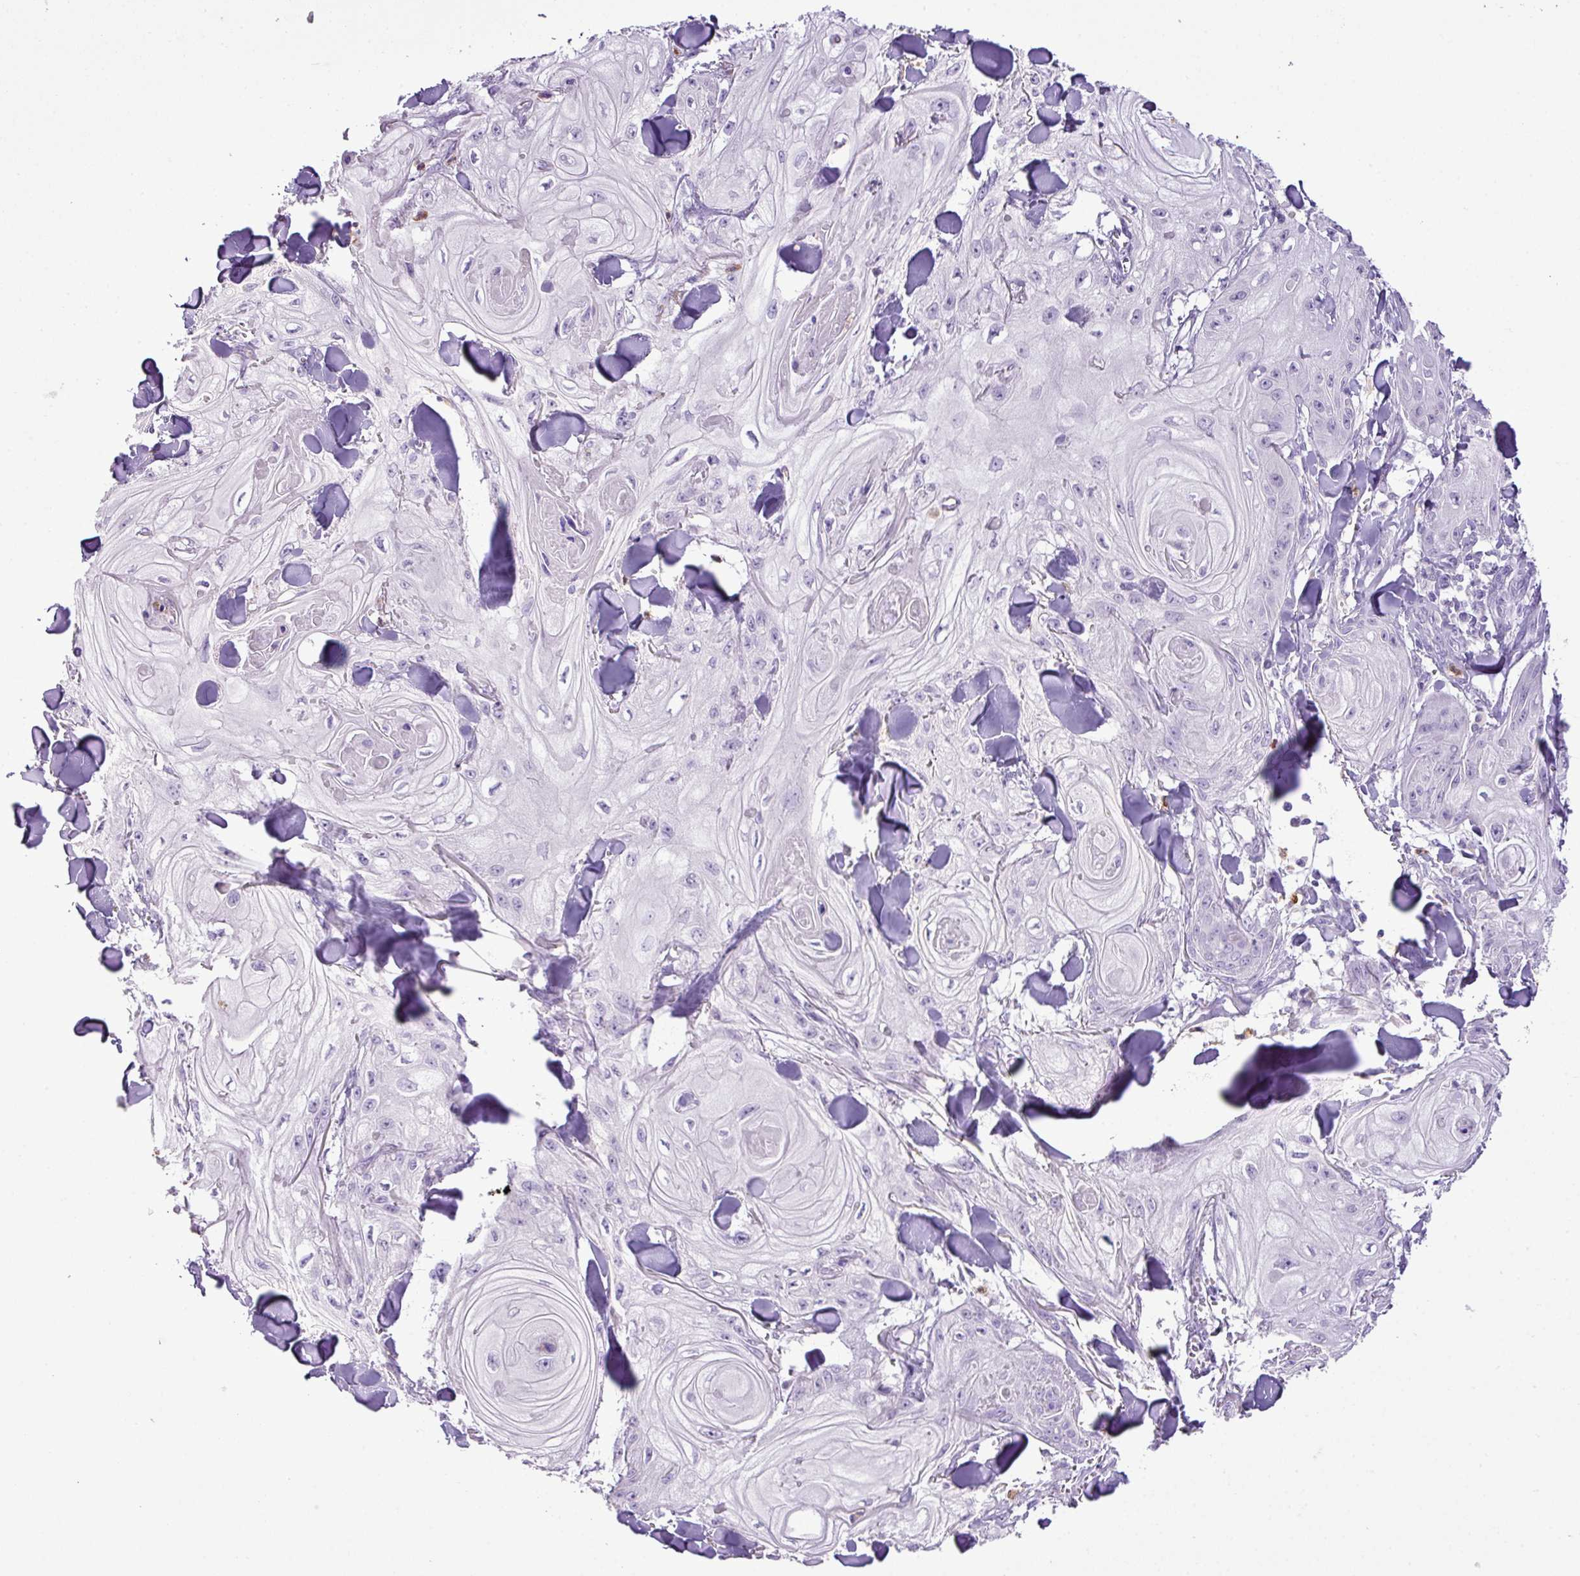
{"staining": {"intensity": "negative", "quantity": "none", "location": "none"}, "tissue": "skin cancer", "cell_type": "Tumor cells", "image_type": "cancer", "snomed": [{"axis": "morphology", "description": "Squamous cell carcinoma, NOS"}, {"axis": "topography", "description": "Skin"}], "caption": "DAB immunohistochemical staining of skin cancer (squamous cell carcinoma) reveals no significant staining in tumor cells. (DAB immunohistochemistry (IHC), high magnification).", "gene": "HTR3E", "patient": {"sex": "male", "age": 74}}